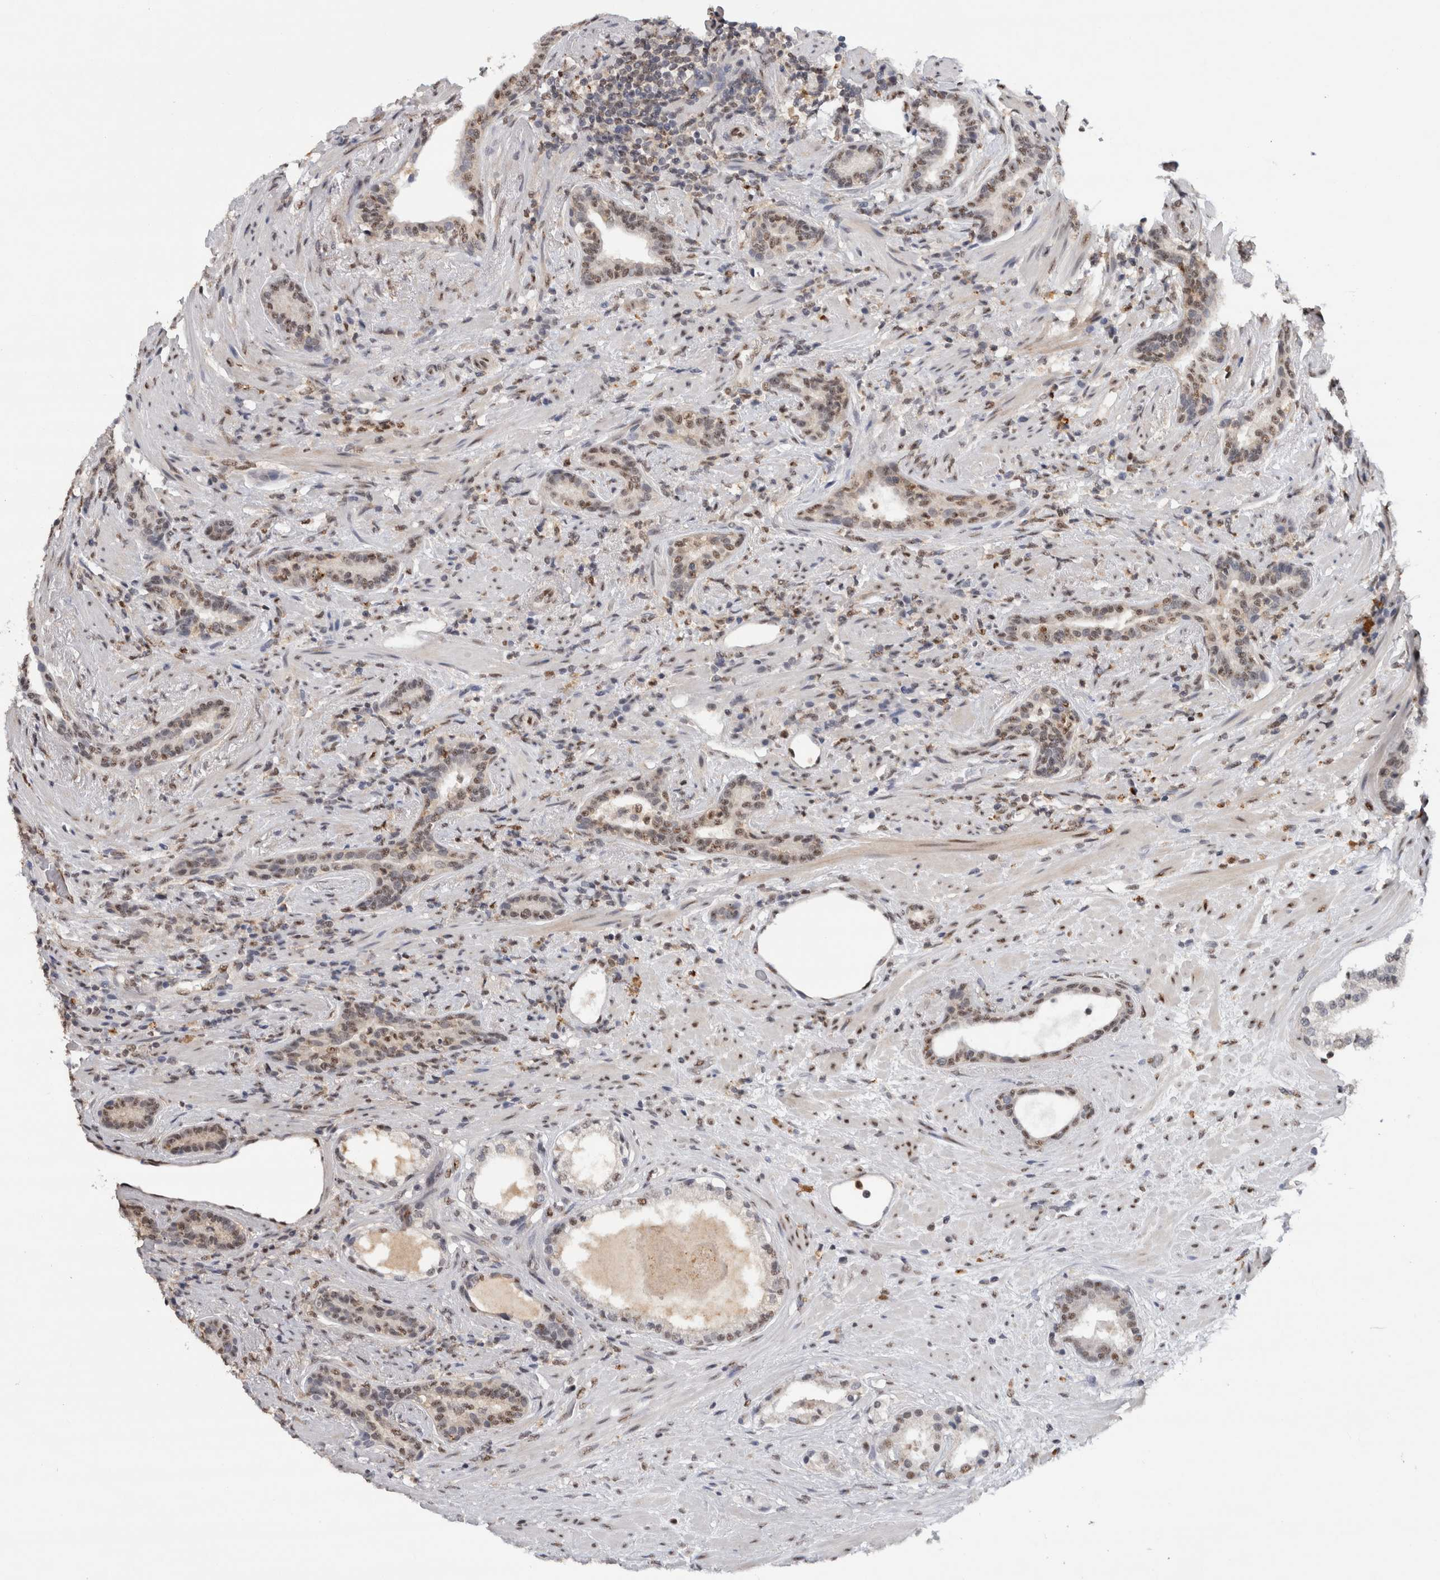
{"staining": {"intensity": "moderate", "quantity": "25%-75%", "location": "cytoplasmic/membranous,nuclear"}, "tissue": "prostate cancer", "cell_type": "Tumor cells", "image_type": "cancer", "snomed": [{"axis": "morphology", "description": "Adenocarcinoma, High grade"}, {"axis": "topography", "description": "Prostate"}], "caption": "Immunohistochemistry (DAB (3,3'-diaminobenzidine)) staining of human prostate cancer shows moderate cytoplasmic/membranous and nuclear protein staining in about 25%-75% of tumor cells.", "gene": "RPS6KA2", "patient": {"sex": "male", "age": 71}}